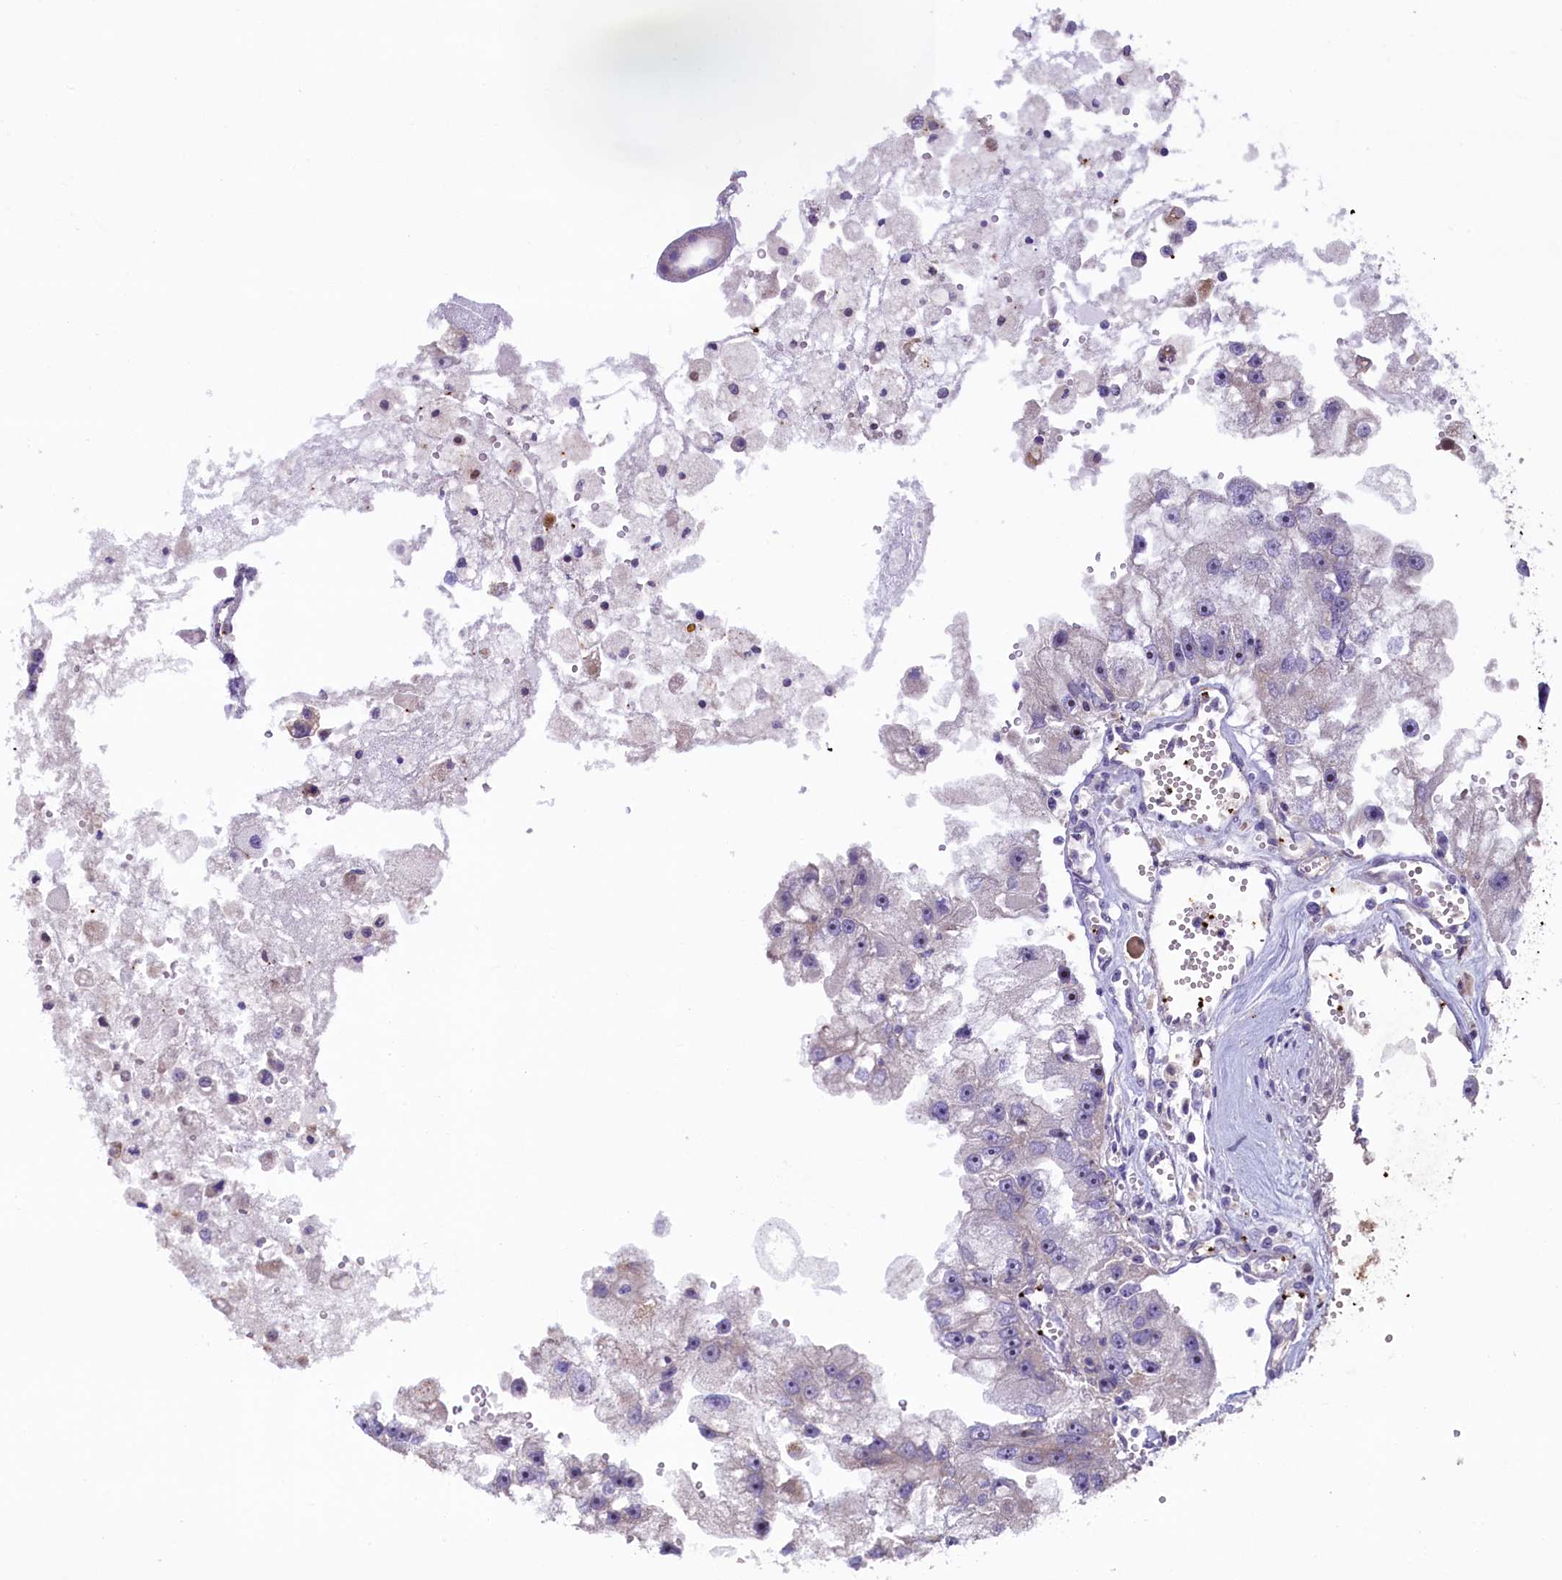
{"staining": {"intensity": "negative", "quantity": "none", "location": "none"}, "tissue": "renal cancer", "cell_type": "Tumor cells", "image_type": "cancer", "snomed": [{"axis": "morphology", "description": "Adenocarcinoma, NOS"}, {"axis": "topography", "description": "Kidney"}], "caption": "DAB immunohistochemical staining of renal adenocarcinoma exhibits no significant positivity in tumor cells. (DAB (3,3'-diaminobenzidine) immunohistochemistry with hematoxylin counter stain).", "gene": "HEATR3", "patient": {"sex": "male", "age": 63}}